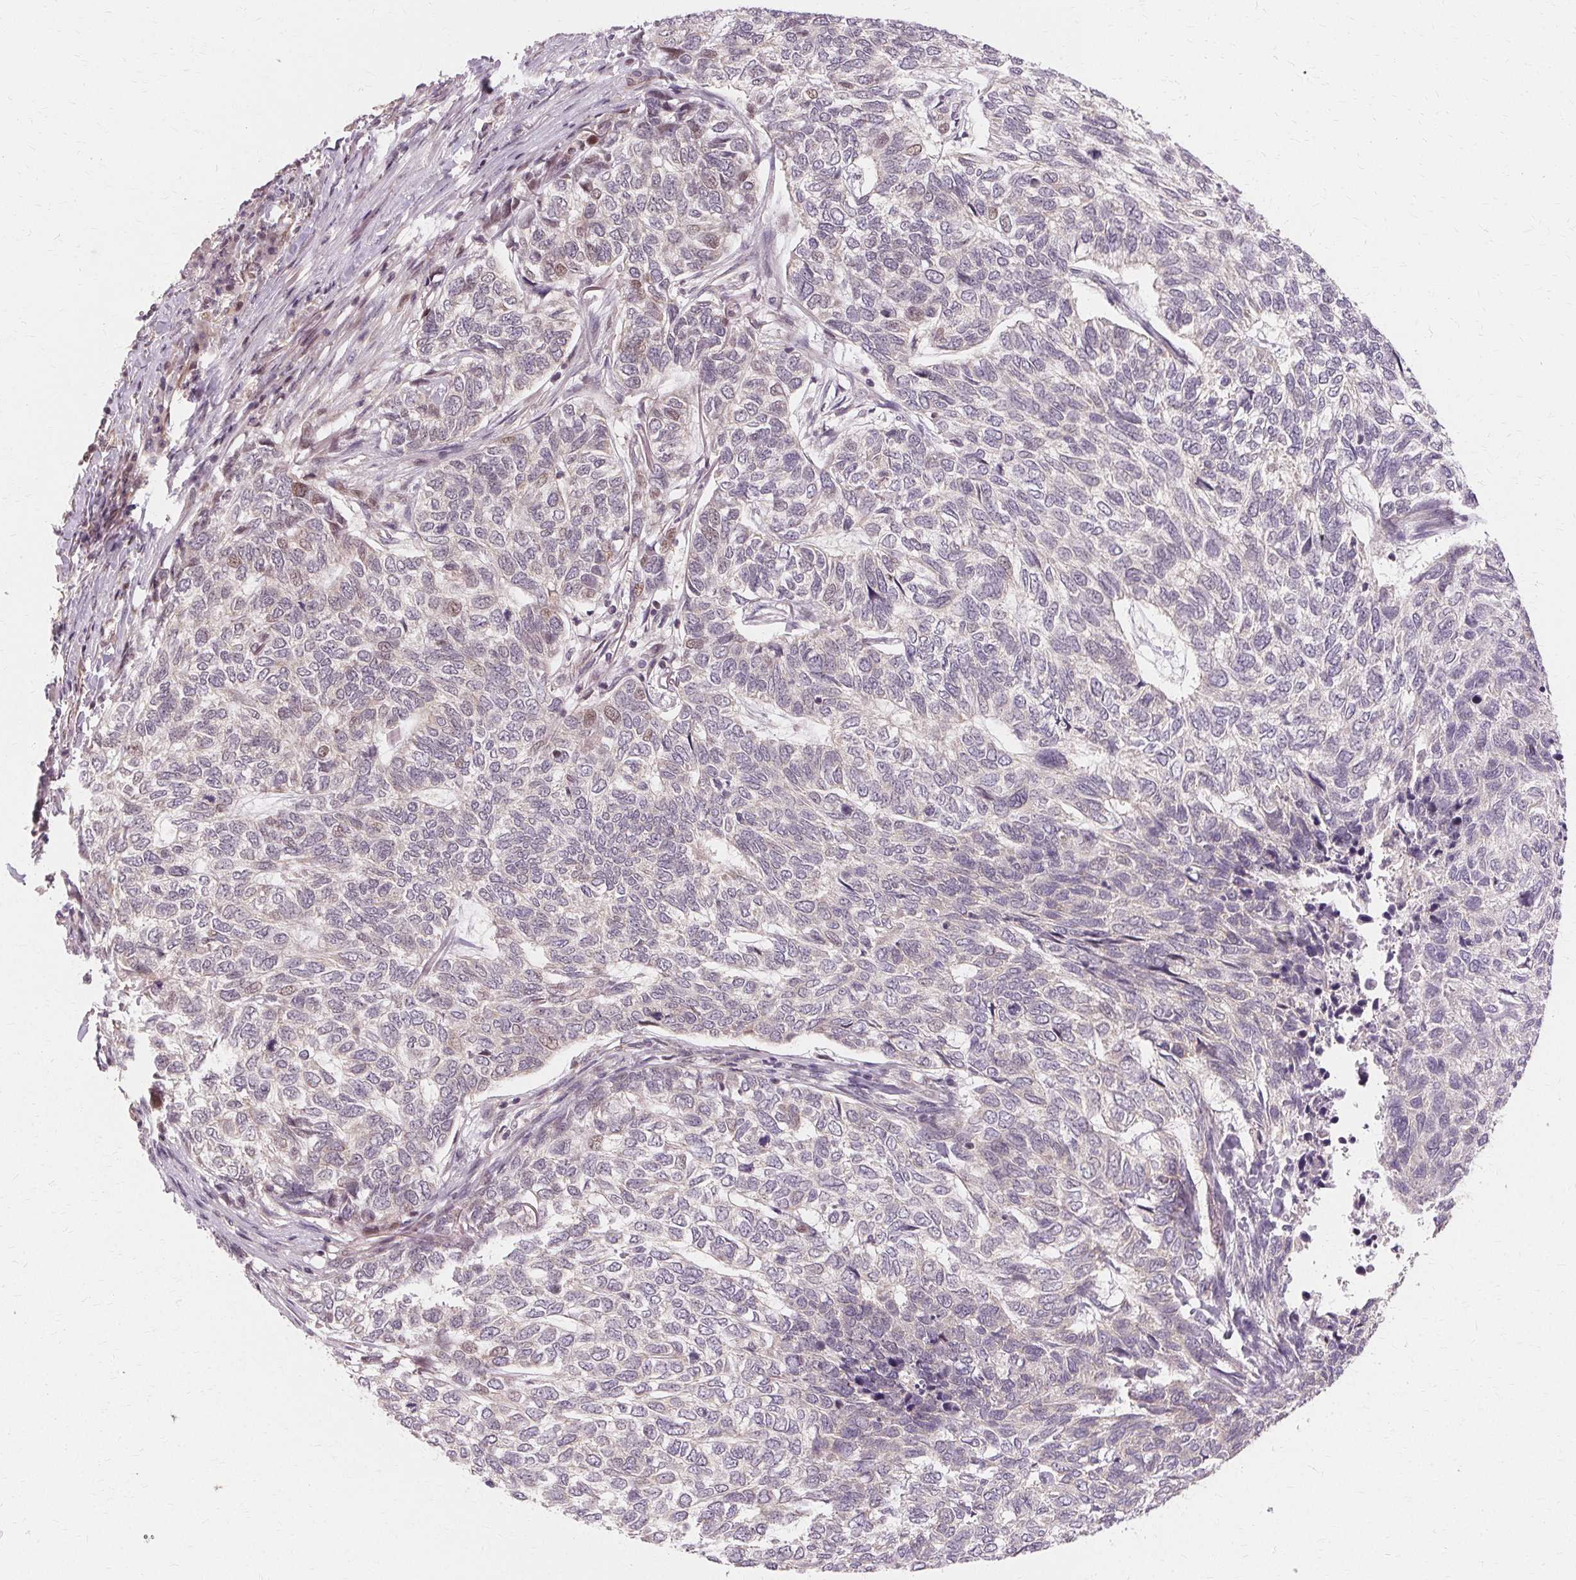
{"staining": {"intensity": "negative", "quantity": "none", "location": "none"}, "tissue": "skin cancer", "cell_type": "Tumor cells", "image_type": "cancer", "snomed": [{"axis": "morphology", "description": "Basal cell carcinoma"}, {"axis": "topography", "description": "Skin"}], "caption": "DAB immunohistochemical staining of human basal cell carcinoma (skin) shows no significant expression in tumor cells.", "gene": "USP8", "patient": {"sex": "female", "age": 65}}